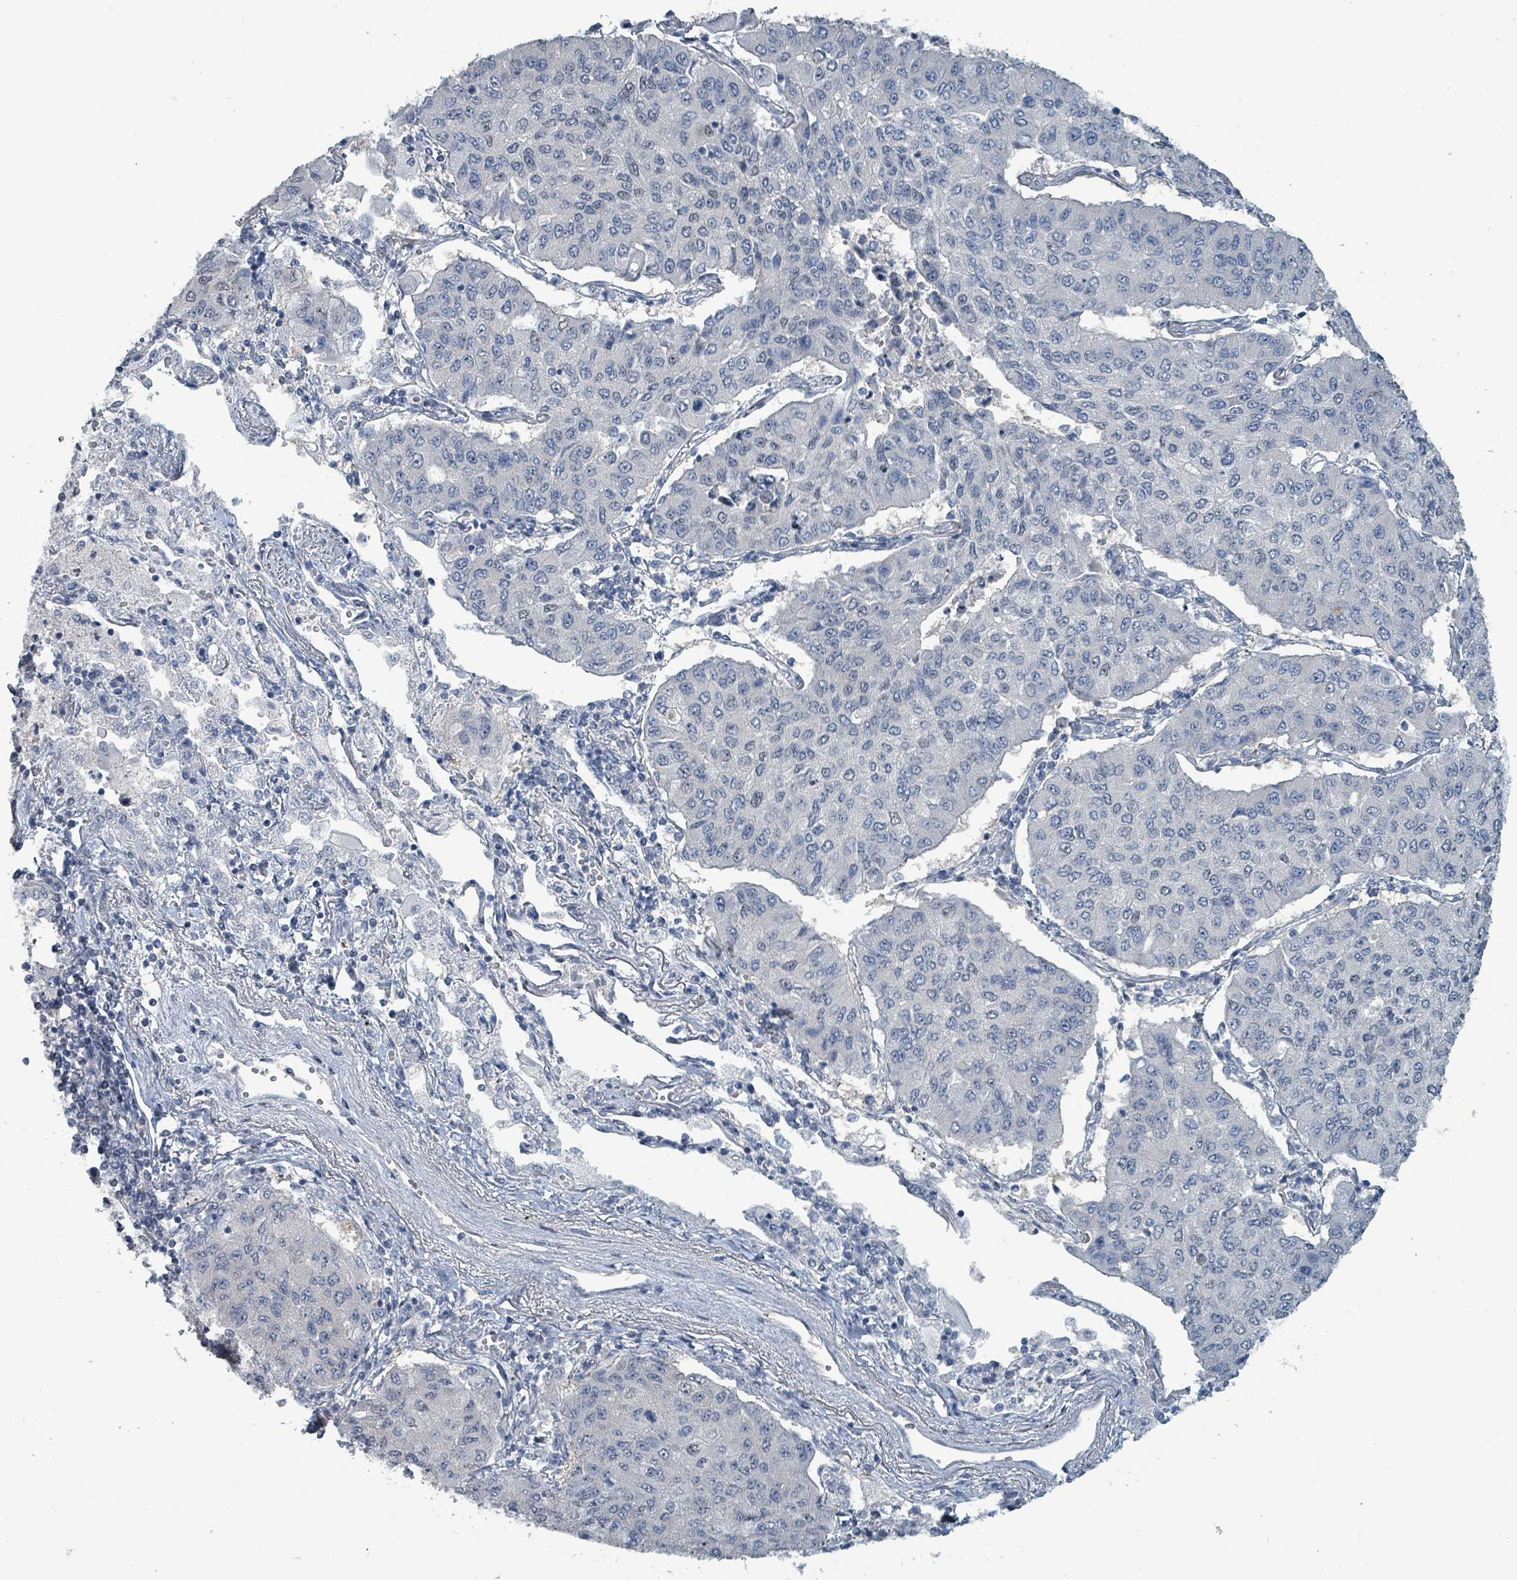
{"staining": {"intensity": "negative", "quantity": "none", "location": "none"}, "tissue": "lung cancer", "cell_type": "Tumor cells", "image_type": "cancer", "snomed": [{"axis": "morphology", "description": "Squamous cell carcinoma, NOS"}, {"axis": "topography", "description": "Lung"}], "caption": "High magnification brightfield microscopy of squamous cell carcinoma (lung) stained with DAB (3,3'-diaminobenzidine) (brown) and counterstained with hematoxylin (blue): tumor cells show no significant positivity.", "gene": "BIVM", "patient": {"sex": "male", "age": 74}}